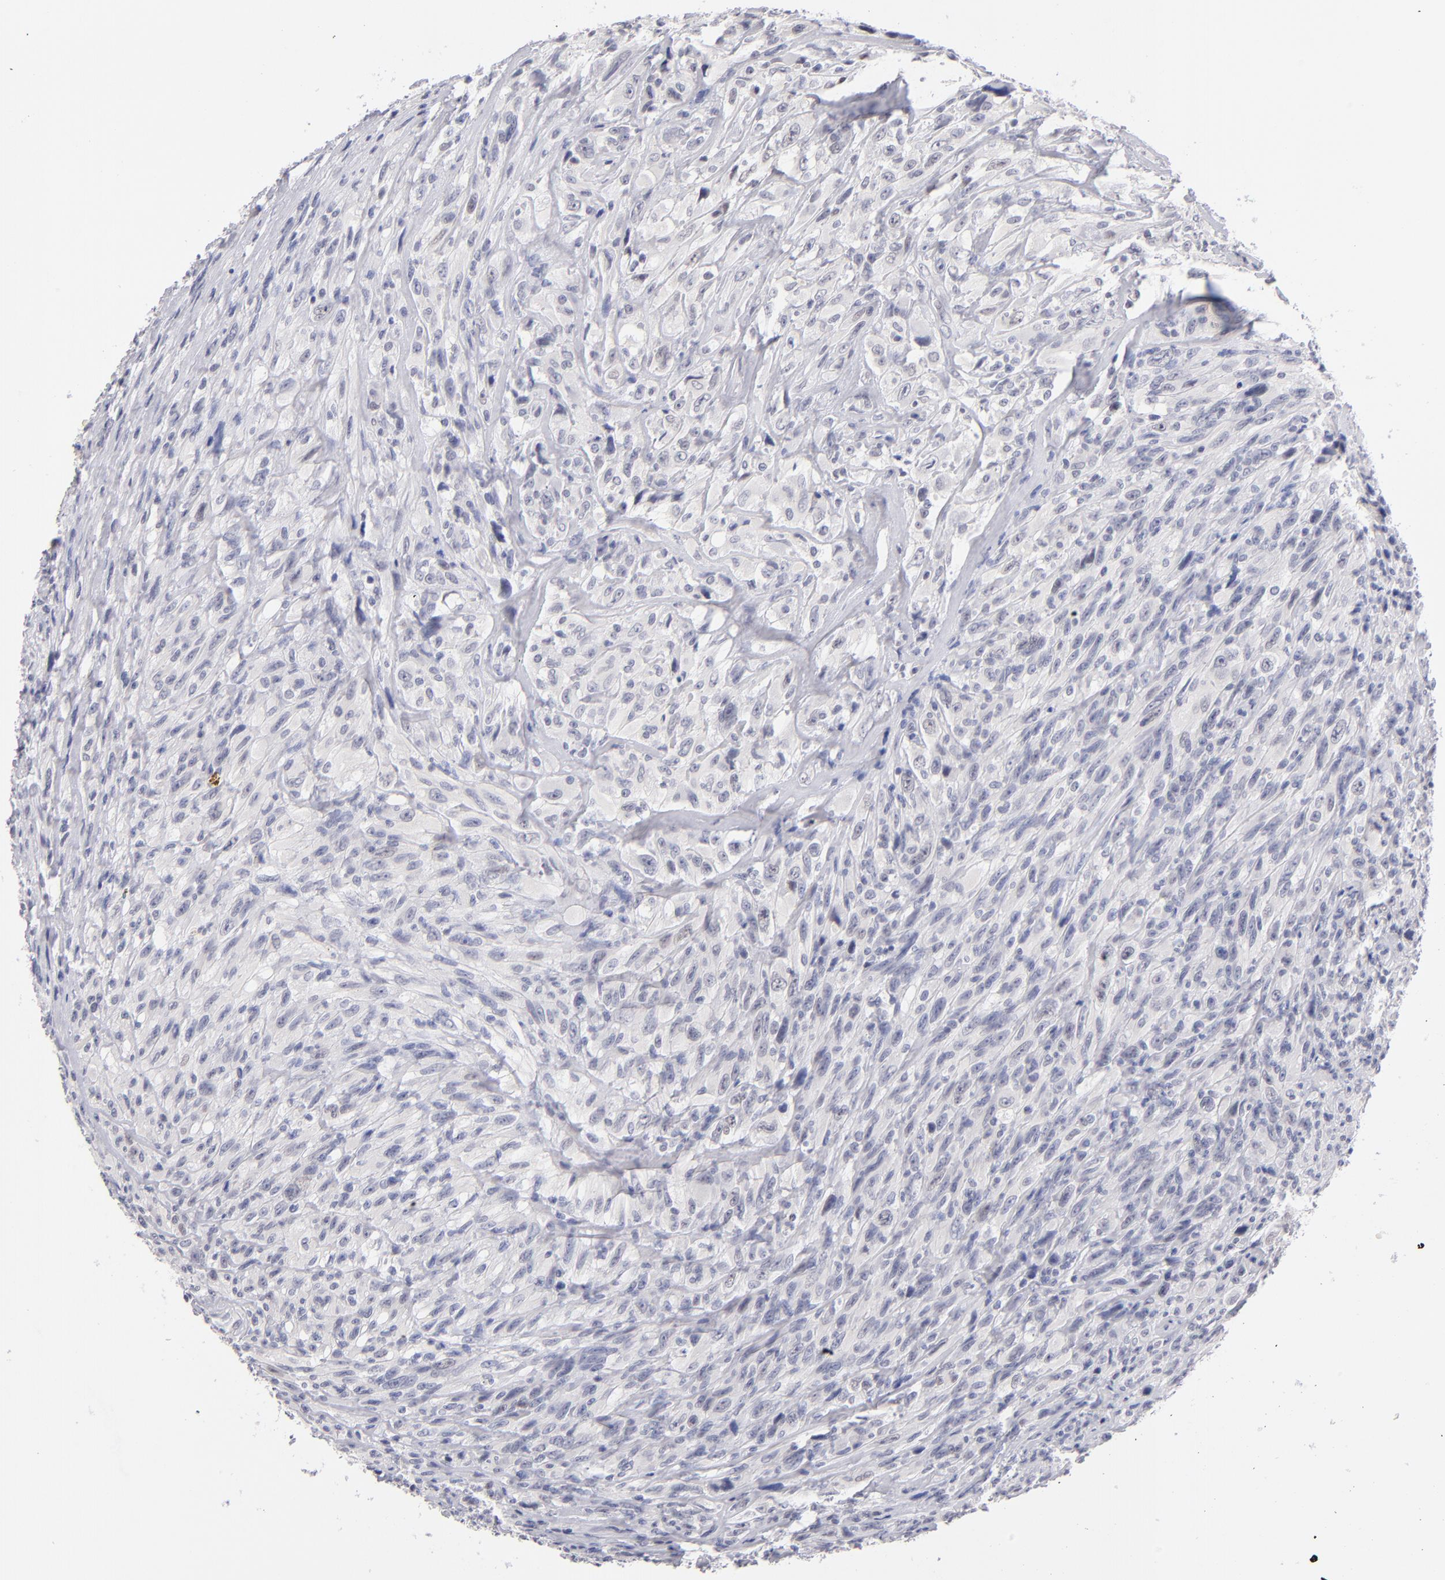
{"staining": {"intensity": "negative", "quantity": "none", "location": "none"}, "tissue": "glioma", "cell_type": "Tumor cells", "image_type": "cancer", "snomed": [{"axis": "morphology", "description": "Glioma, malignant, High grade"}, {"axis": "topography", "description": "Brain"}], "caption": "High-grade glioma (malignant) stained for a protein using immunohistochemistry (IHC) shows no positivity tumor cells.", "gene": "TEX11", "patient": {"sex": "male", "age": 48}}